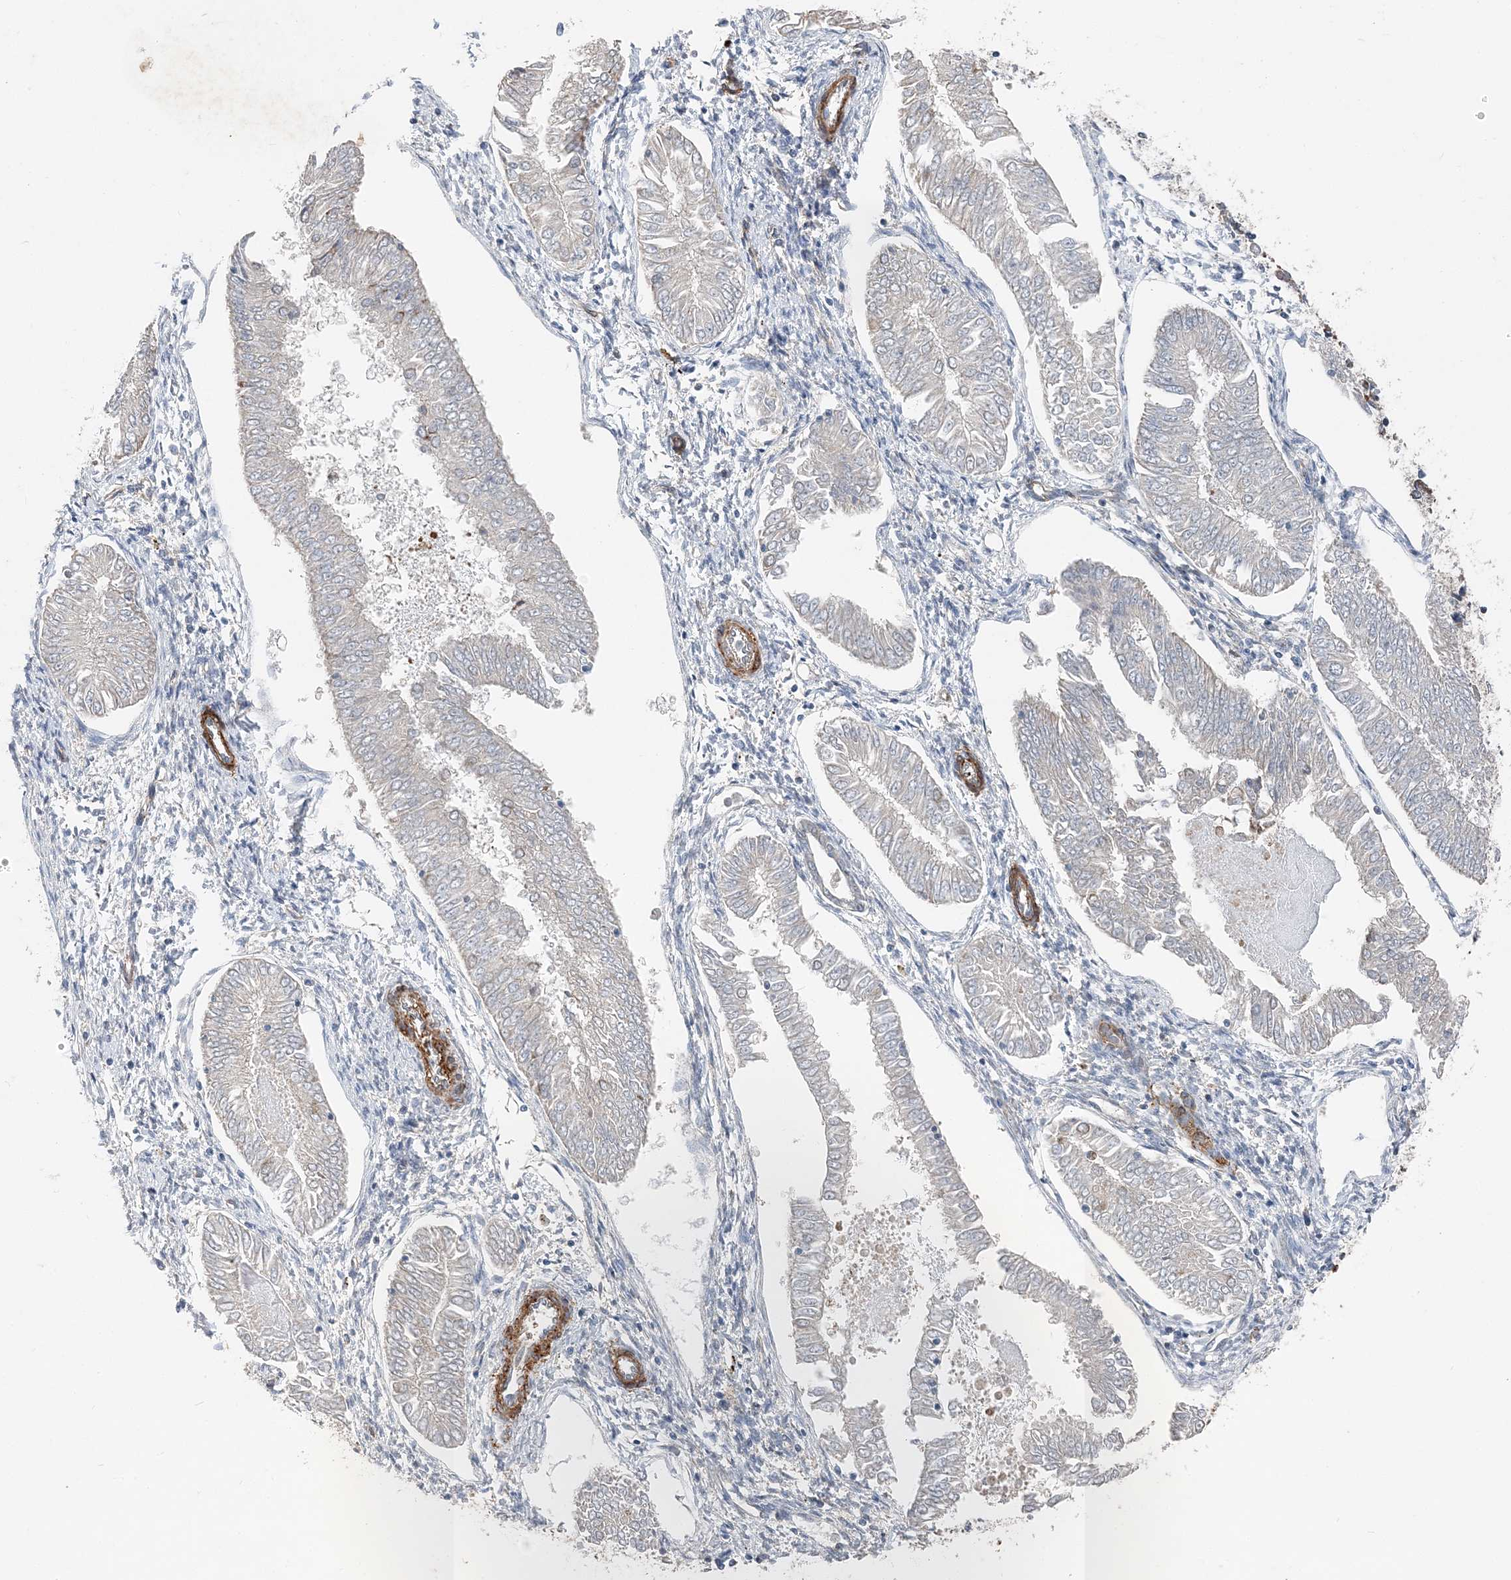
{"staining": {"intensity": "negative", "quantity": "none", "location": "none"}, "tissue": "endometrial cancer", "cell_type": "Tumor cells", "image_type": "cancer", "snomed": [{"axis": "morphology", "description": "Adenocarcinoma, NOS"}, {"axis": "topography", "description": "Endometrium"}], "caption": "The photomicrograph displays no significant staining in tumor cells of adenocarcinoma (endometrial).", "gene": "SPRY2", "patient": {"sex": "female", "age": 53}}